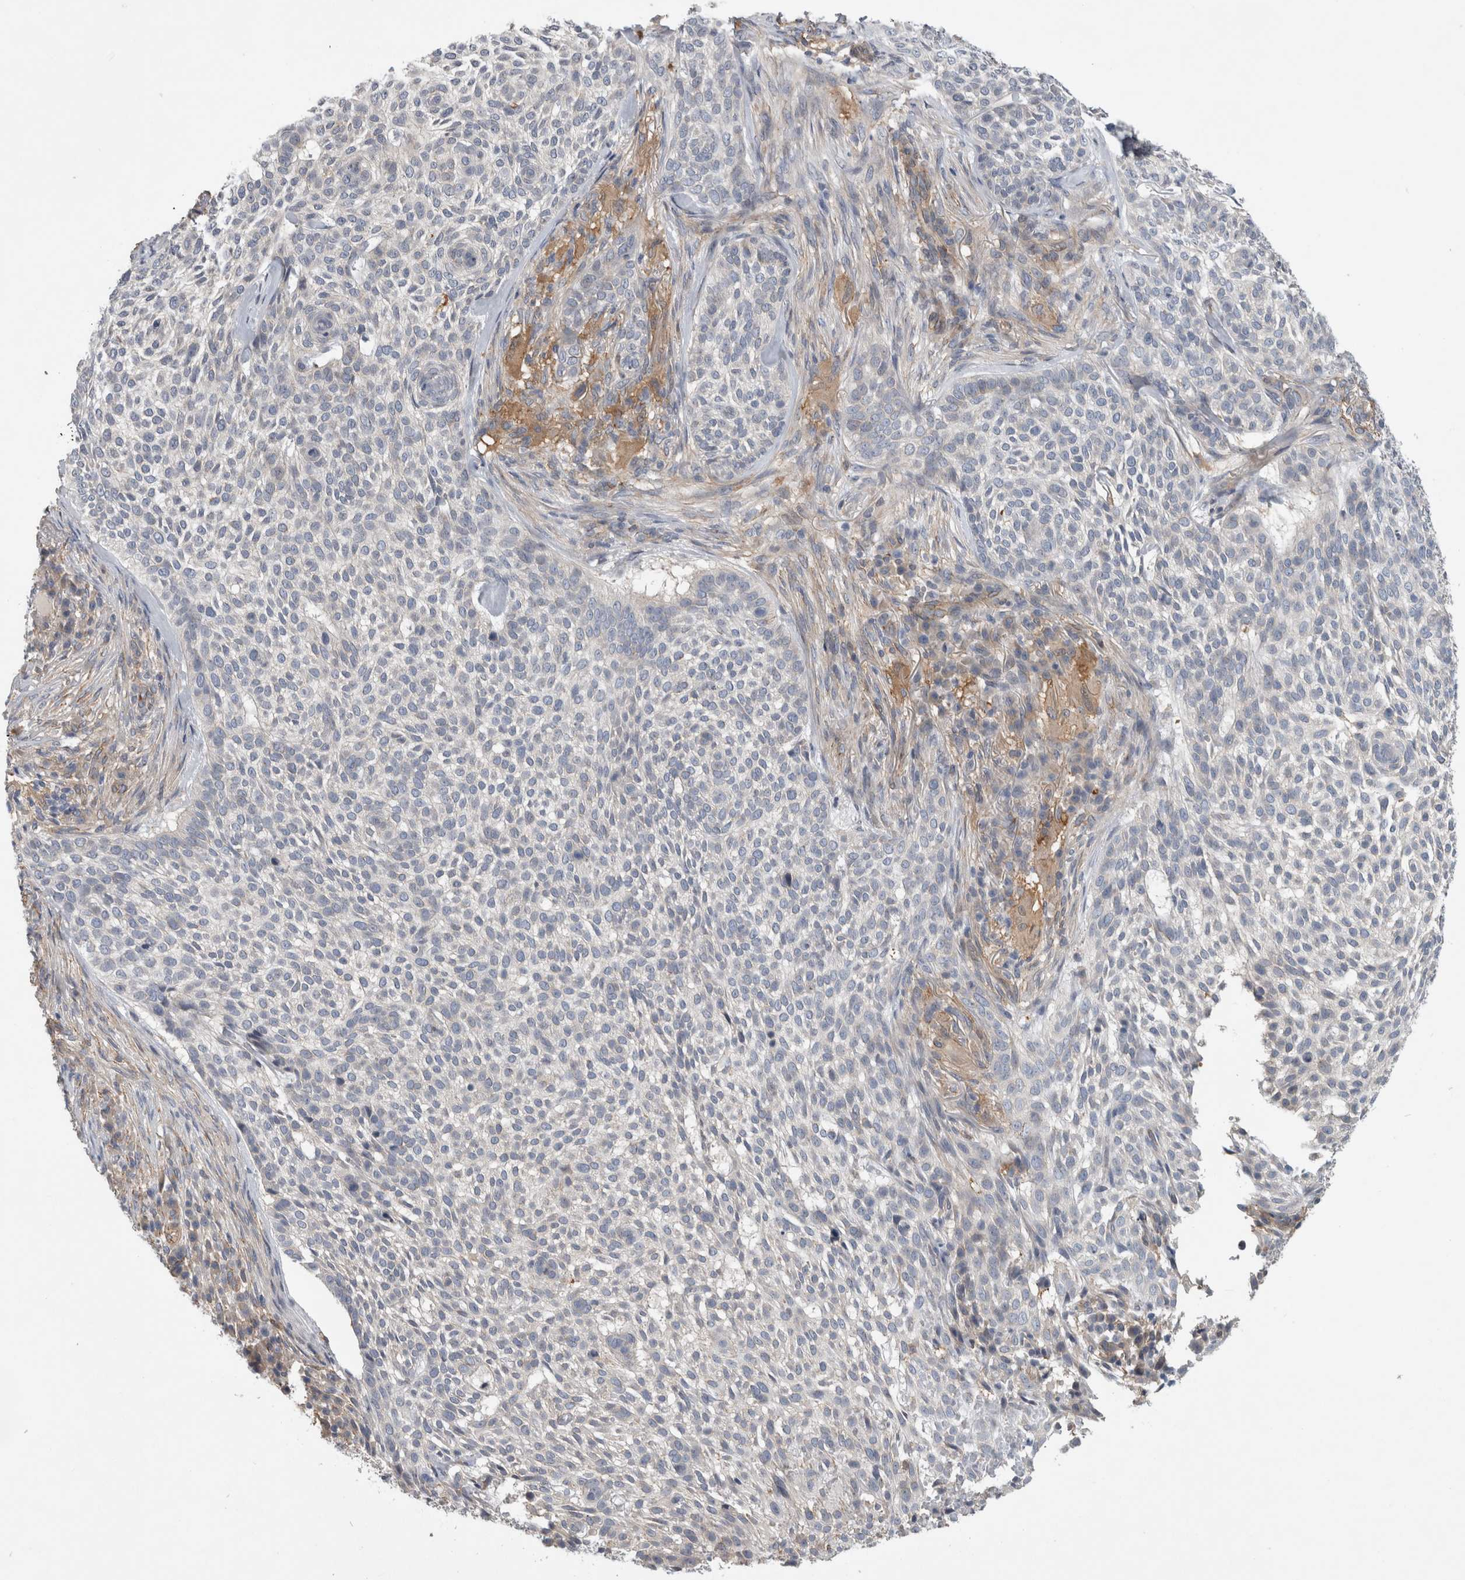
{"staining": {"intensity": "negative", "quantity": "none", "location": "none"}, "tissue": "skin cancer", "cell_type": "Tumor cells", "image_type": "cancer", "snomed": [{"axis": "morphology", "description": "Basal cell carcinoma"}, {"axis": "topography", "description": "Skin"}], "caption": "Image shows no protein staining in tumor cells of skin cancer tissue. (DAB immunohistochemistry, high magnification).", "gene": "ANKFY1", "patient": {"sex": "female", "age": 64}}